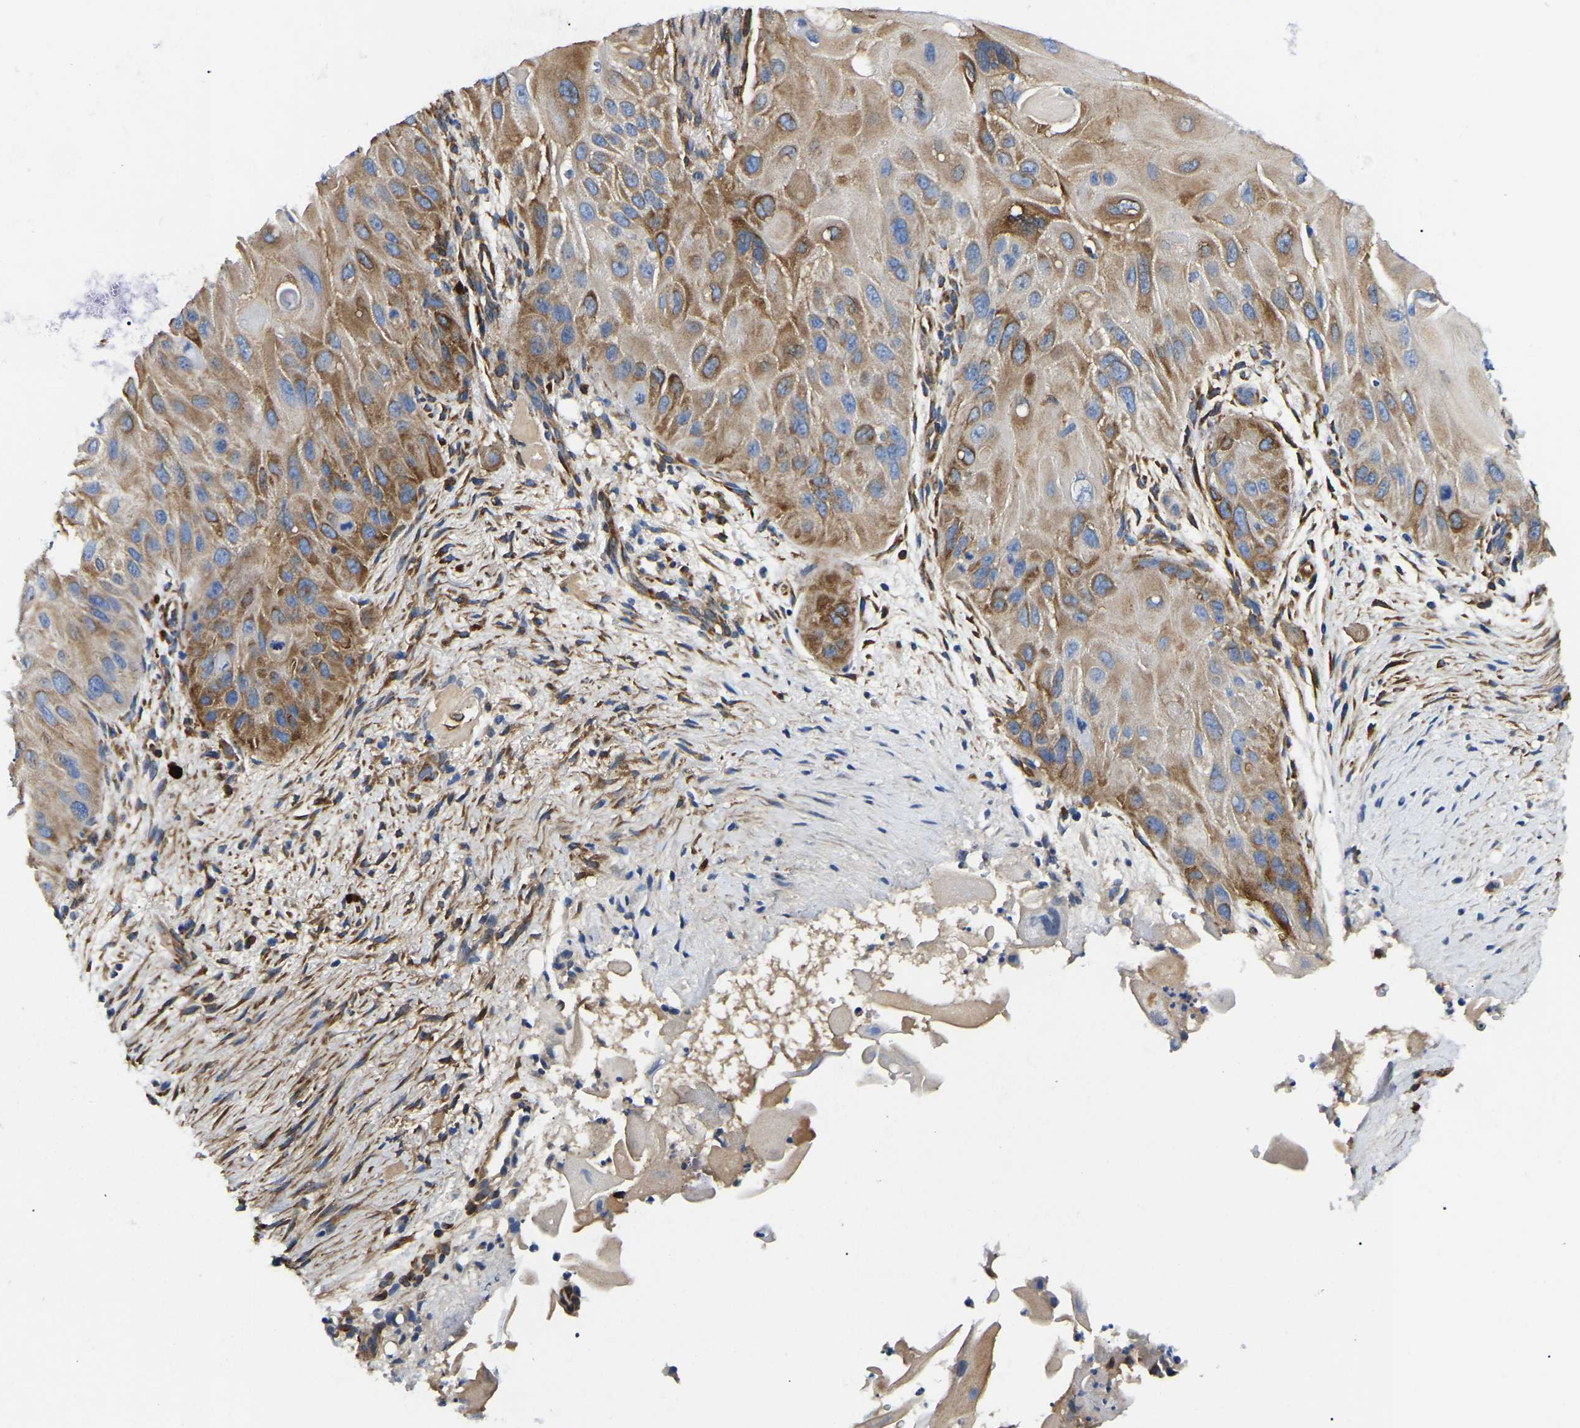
{"staining": {"intensity": "moderate", "quantity": "25%-75%", "location": "cytoplasmic/membranous"}, "tissue": "skin cancer", "cell_type": "Tumor cells", "image_type": "cancer", "snomed": [{"axis": "morphology", "description": "Squamous cell carcinoma, NOS"}, {"axis": "topography", "description": "Skin"}], "caption": "This micrograph shows immunohistochemistry (IHC) staining of human skin squamous cell carcinoma, with medium moderate cytoplasmic/membranous expression in about 25%-75% of tumor cells.", "gene": "DUSP8", "patient": {"sex": "female", "age": 77}}